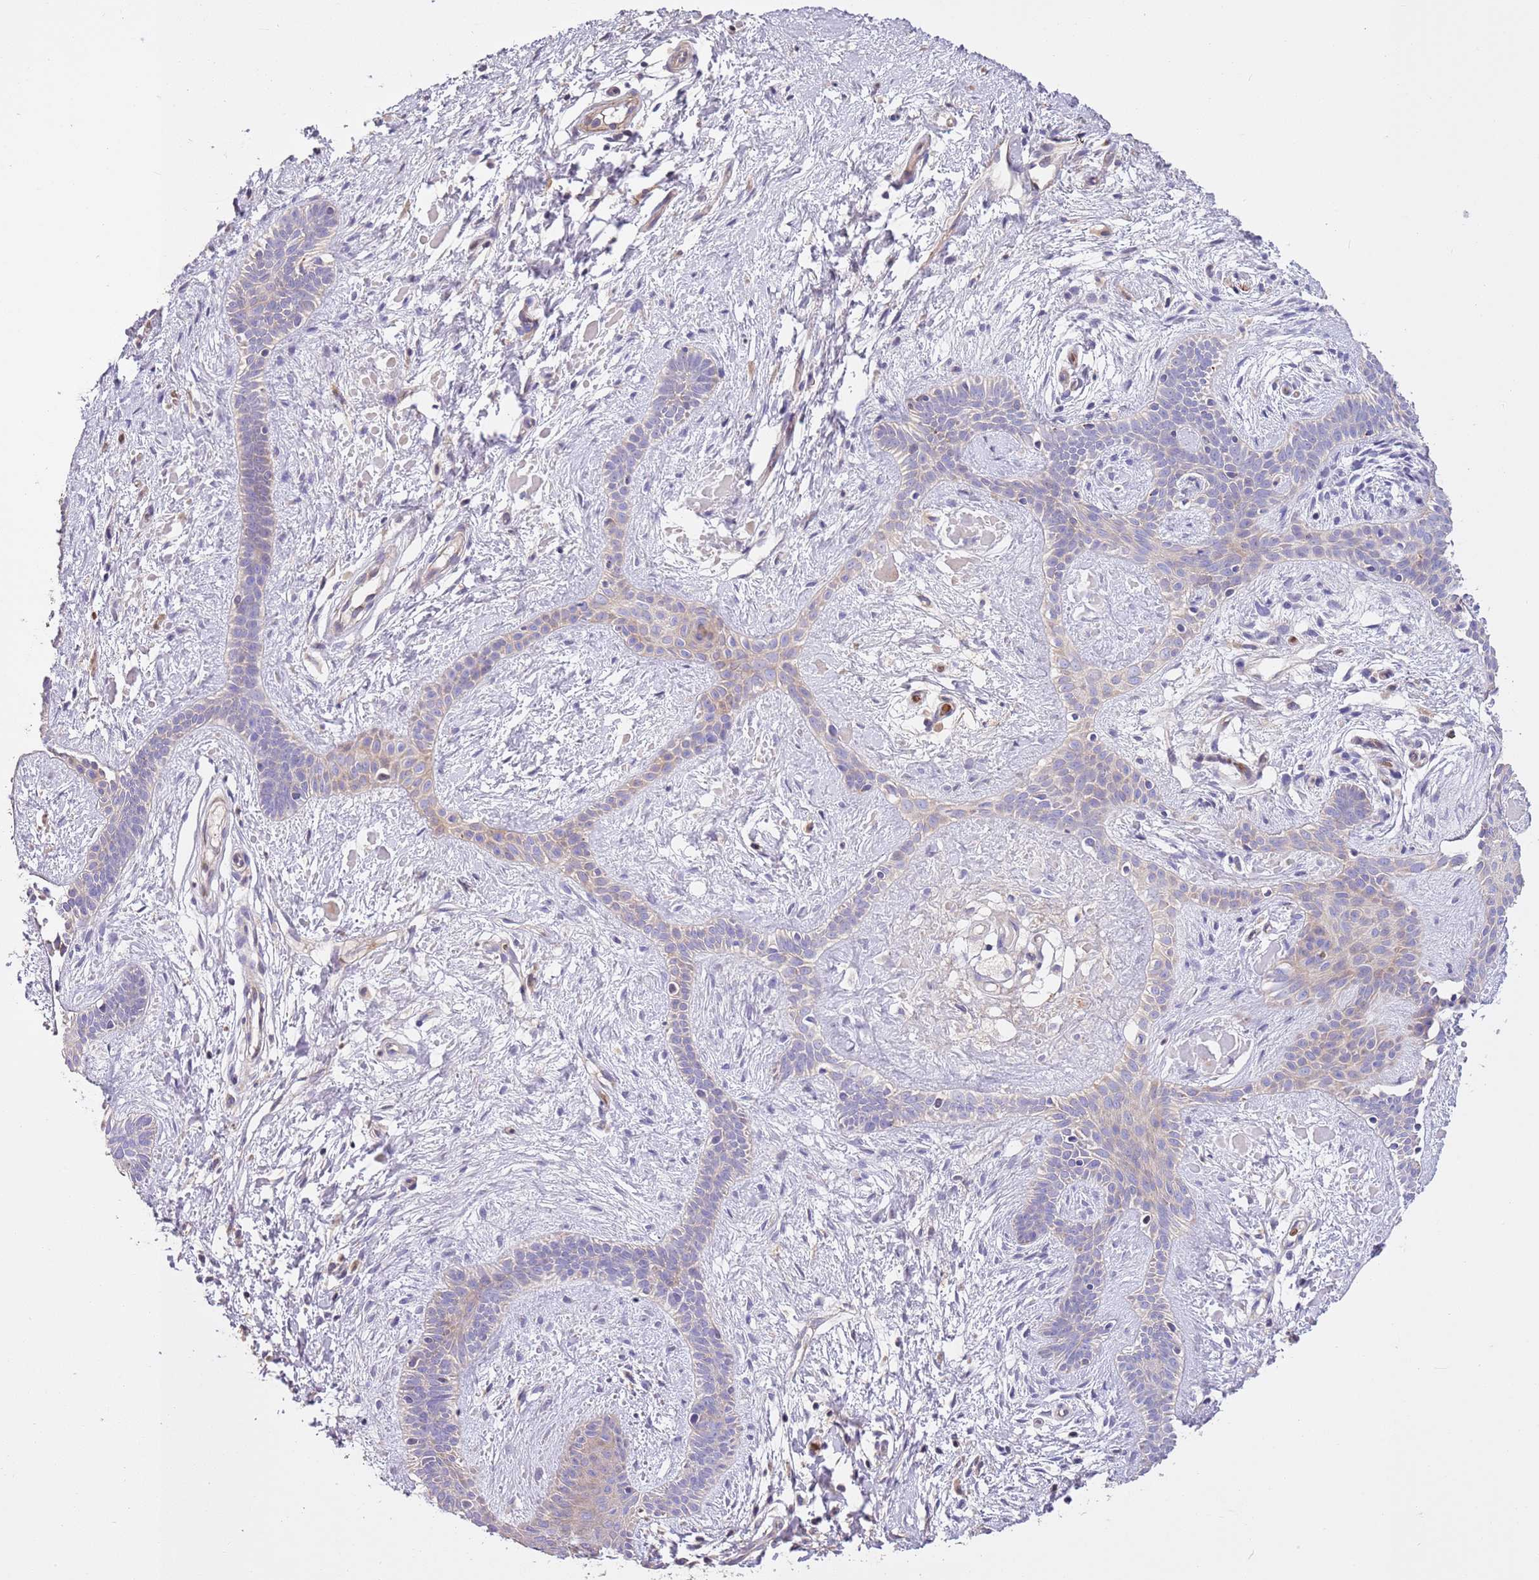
{"staining": {"intensity": "weak", "quantity": "25%-75%", "location": "cytoplasmic/membranous"}, "tissue": "skin cancer", "cell_type": "Tumor cells", "image_type": "cancer", "snomed": [{"axis": "morphology", "description": "Basal cell carcinoma"}, {"axis": "topography", "description": "Skin"}], "caption": "Protein expression analysis of skin basal cell carcinoma demonstrates weak cytoplasmic/membranous staining in about 25%-75% of tumor cells.", "gene": "PIGA", "patient": {"sex": "male", "age": 78}}